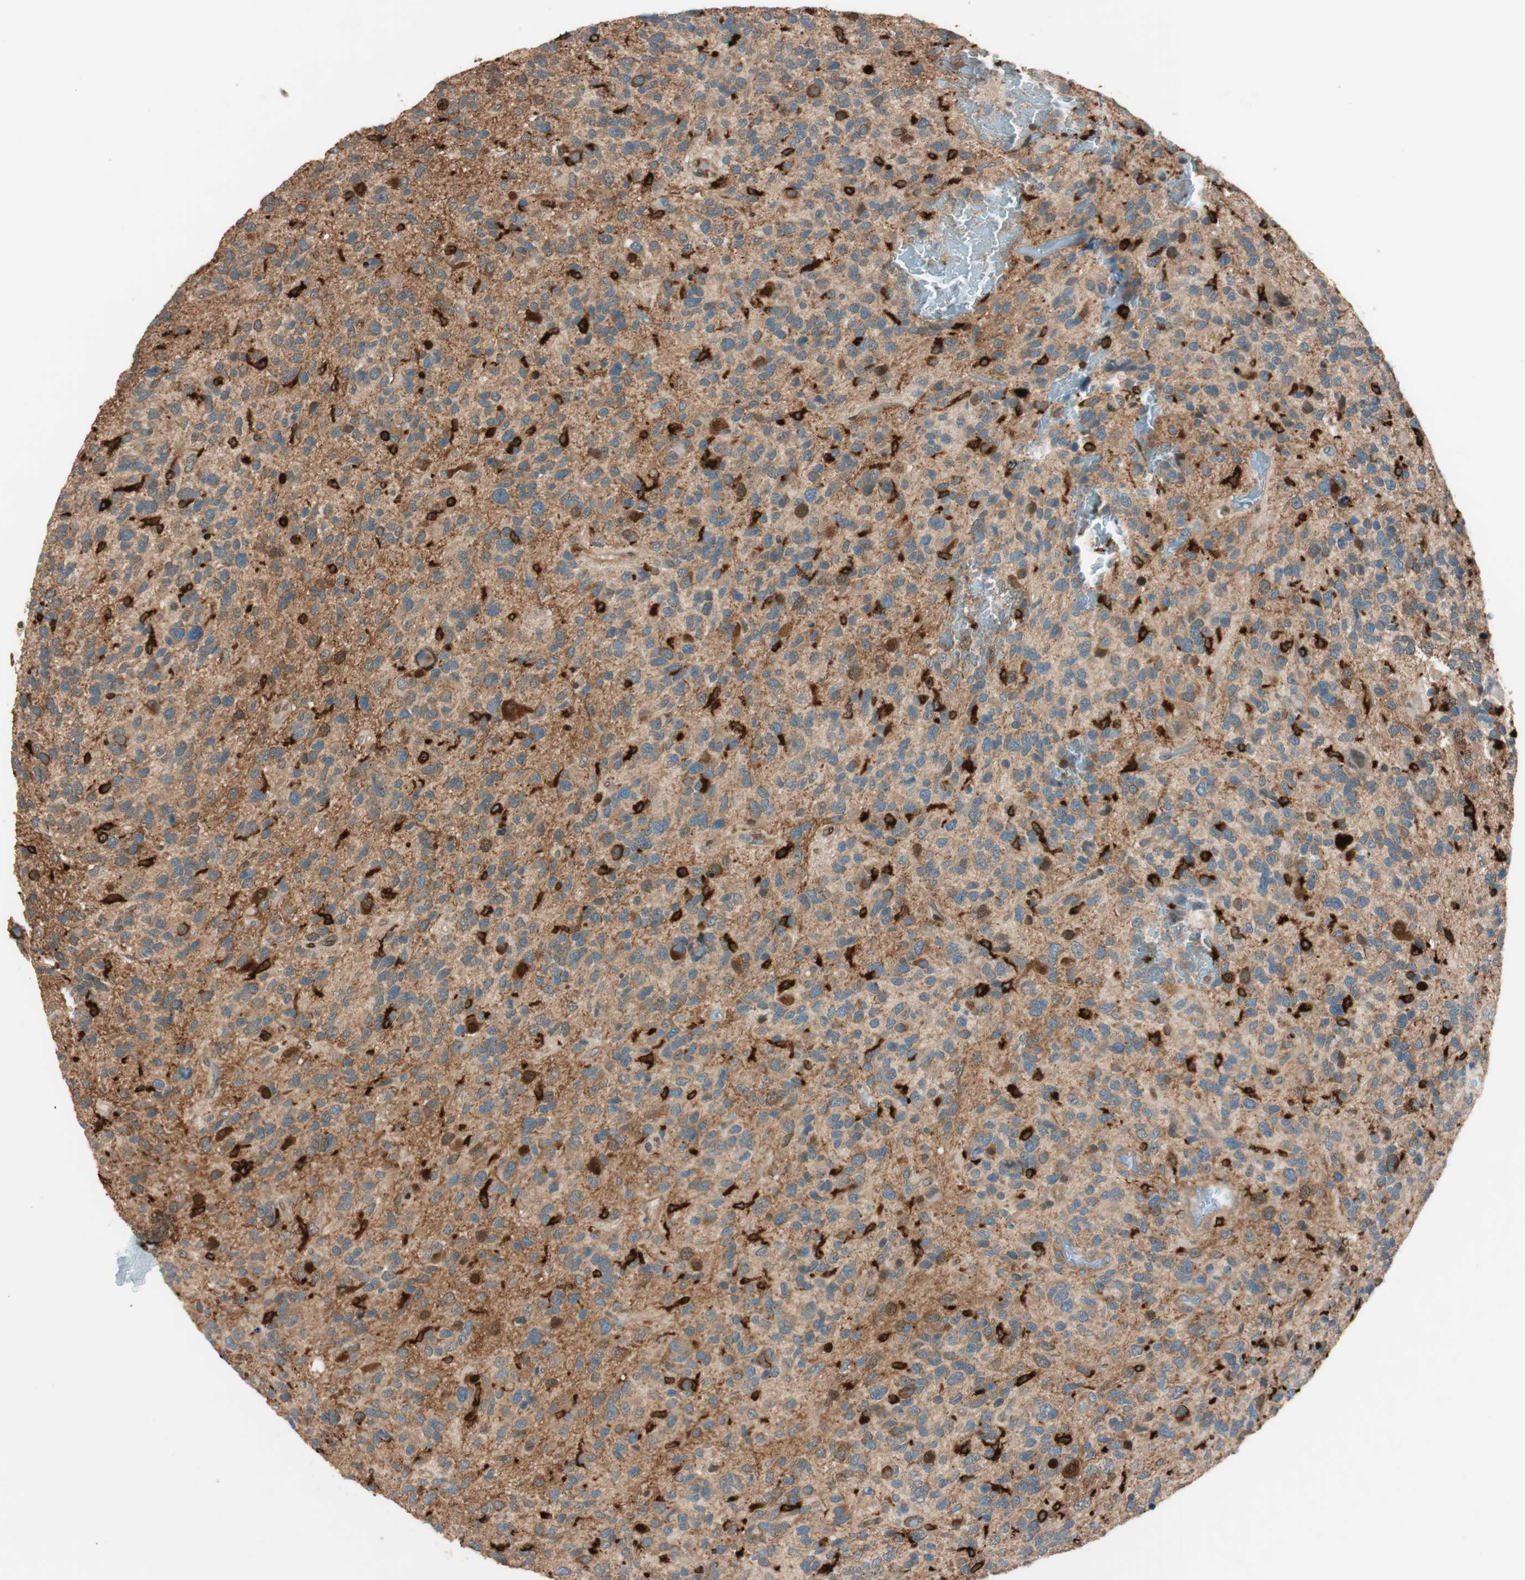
{"staining": {"intensity": "moderate", "quantity": ">75%", "location": "cytoplasmic/membranous"}, "tissue": "glioma", "cell_type": "Tumor cells", "image_type": "cancer", "snomed": [{"axis": "morphology", "description": "Glioma, malignant, High grade"}, {"axis": "topography", "description": "Brain"}], "caption": "Brown immunohistochemical staining in human malignant glioma (high-grade) displays moderate cytoplasmic/membranous expression in about >75% of tumor cells.", "gene": "BIN1", "patient": {"sex": "female", "age": 58}}